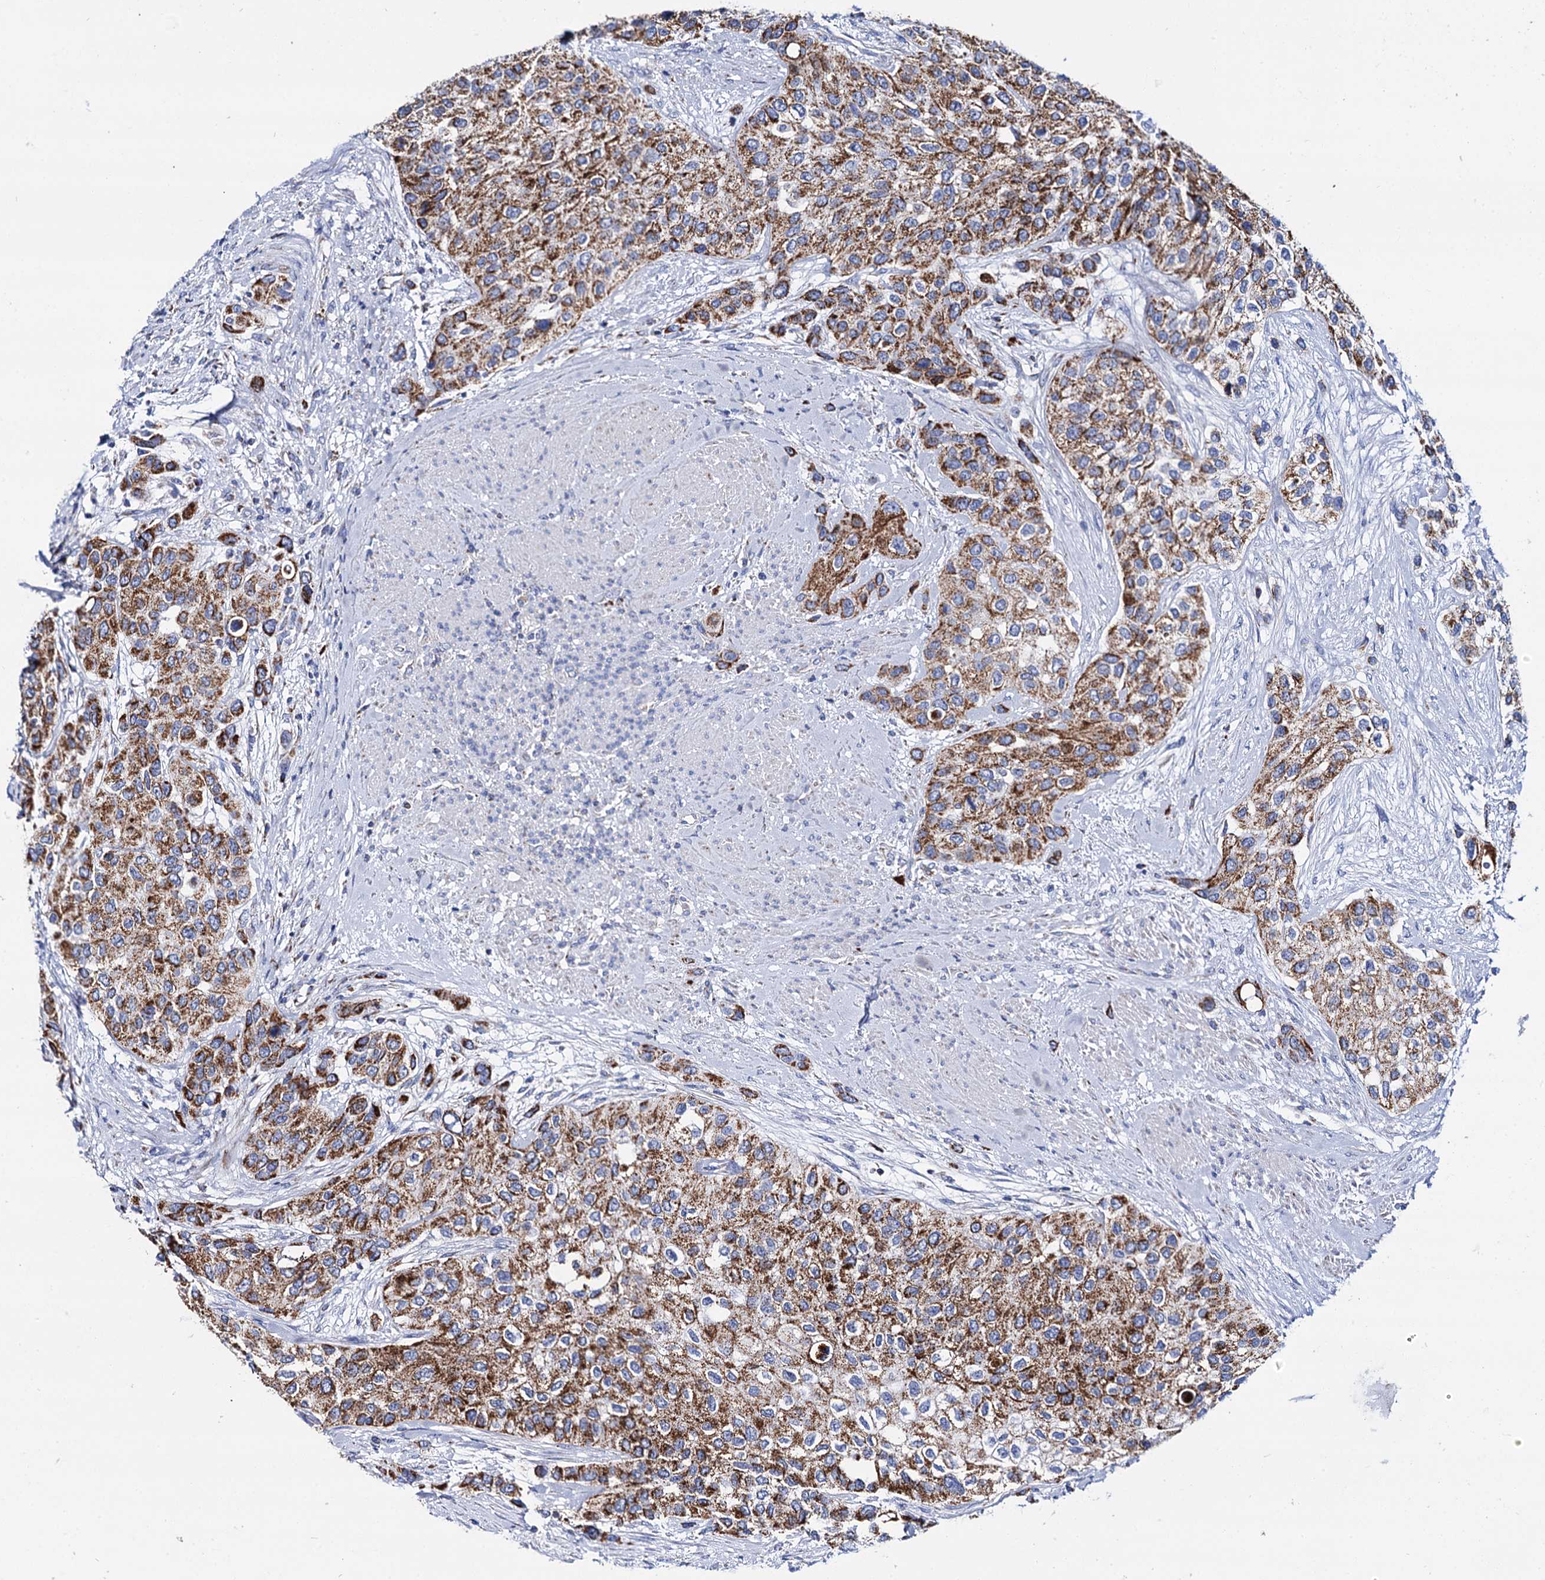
{"staining": {"intensity": "moderate", "quantity": ">75%", "location": "cytoplasmic/membranous"}, "tissue": "urothelial cancer", "cell_type": "Tumor cells", "image_type": "cancer", "snomed": [{"axis": "morphology", "description": "Normal tissue, NOS"}, {"axis": "morphology", "description": "Urothelial carcinoma, High grade"}, {"axis": "topography", "description": "Vascular tissue"}, {"axis": "topography", "description": "Urinary bladder"}], "caption": "Protein expression analysis of high-grade urothelial carcinoma exhibits moderate cytoplasmic/membranous expression in approximately >75% of tumor cells. The protein is shown in brown color, while the nuclei are stained blue.", "gene": "UBASH3B", "patient": {"sex": "female", "age": 56}}